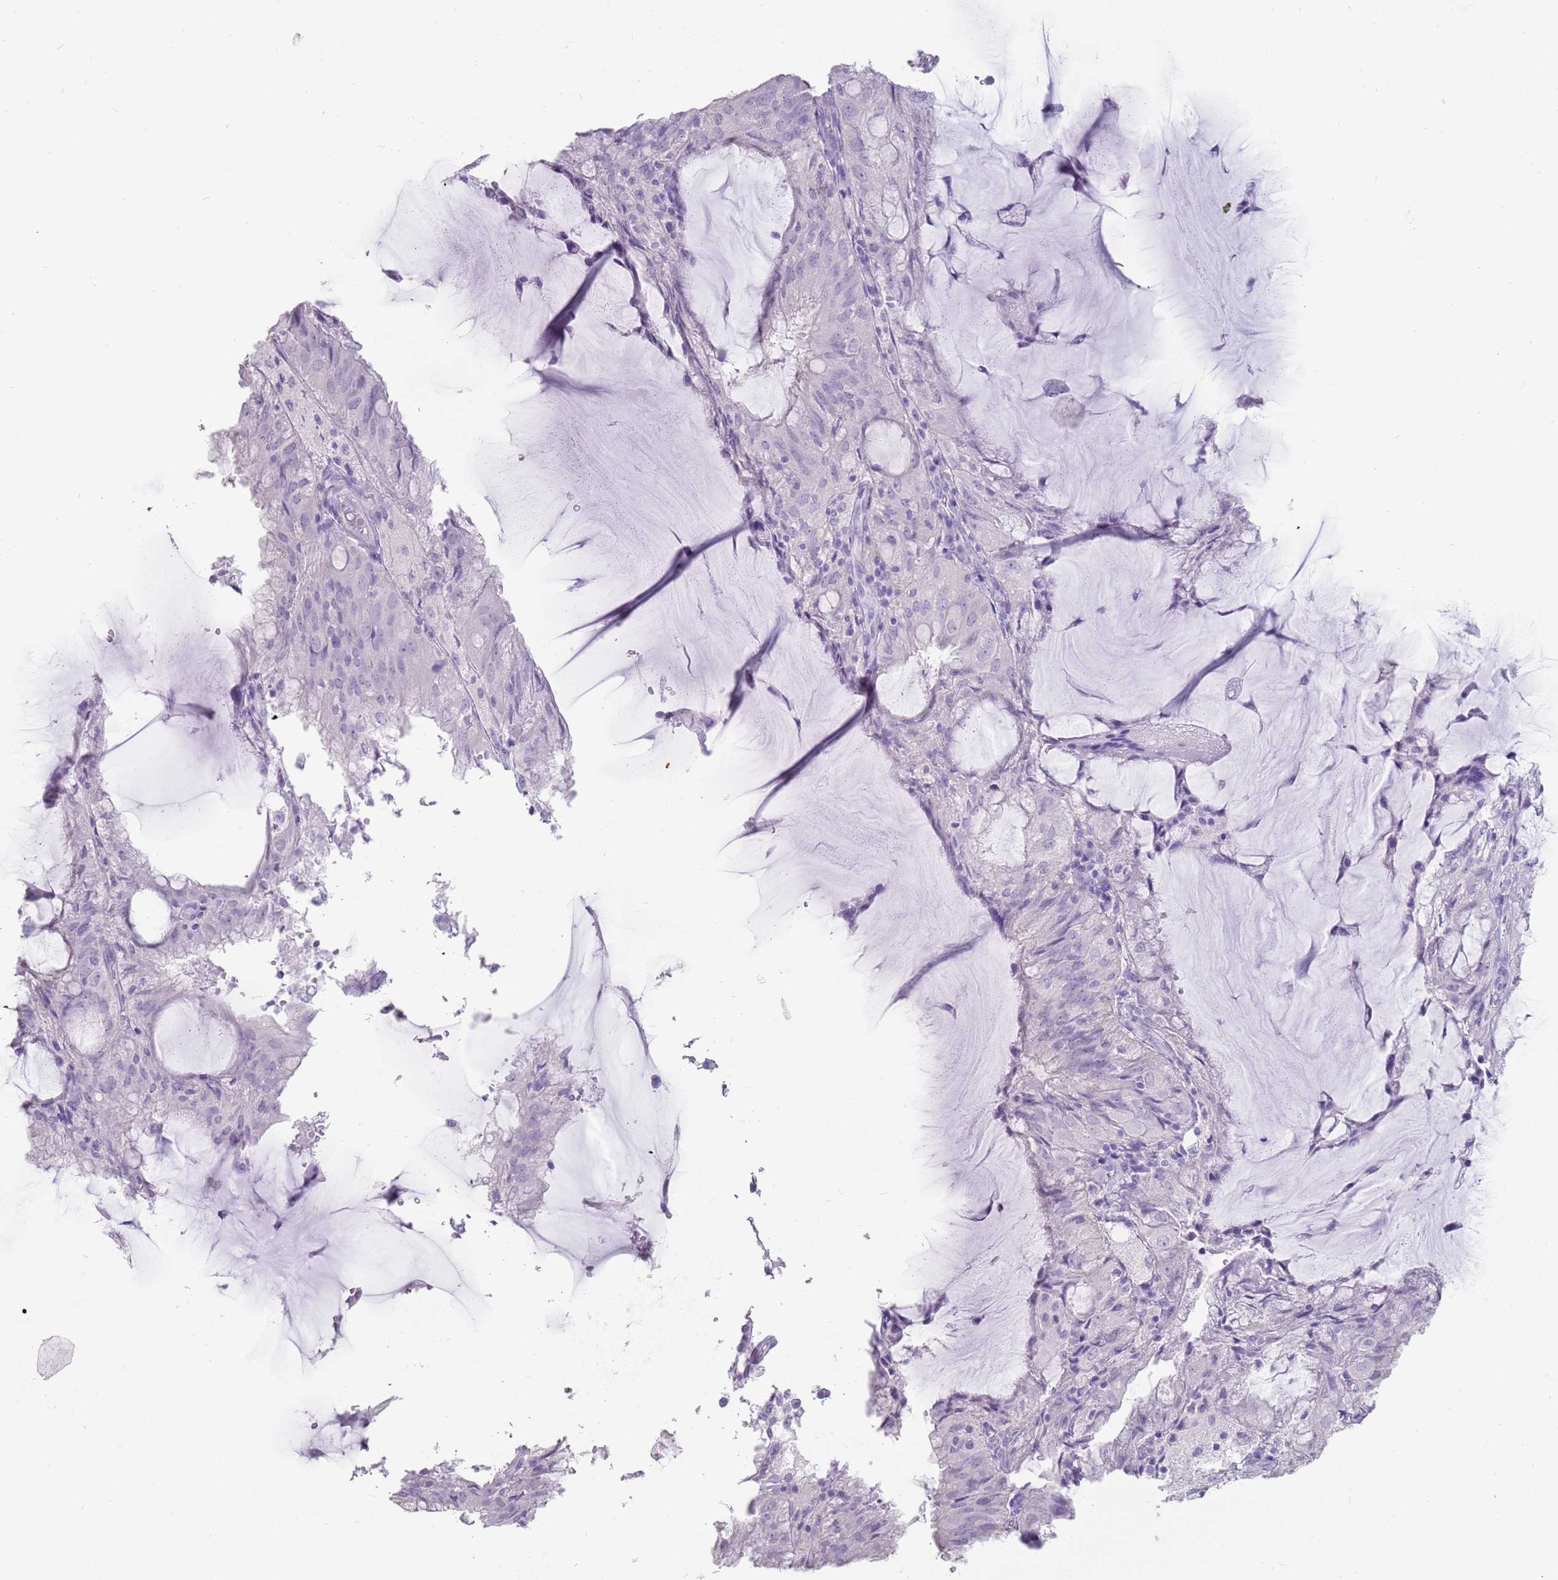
{"staining": {"intensity": "negative", "quantity": "none", "location": "none"}, "tissue": "endometrial cancer", "cell_type": "Tumor cells", "image_type": "cancer", "snomed": [{"axis": "morphology", "description": "Adenocarcinoma, NOS"}, {"axis": "topography", "description": "Endometrium"}], "caption": "Endometrial adenocarcinoma was stained to show a protein in brown. There is no significant expression in tumor cells. (Brightfield microscopy of DAB immunohistochemistry at high magnification).", "gene": "NBPF3", "patient": {"sex": "female", "age": 81}}